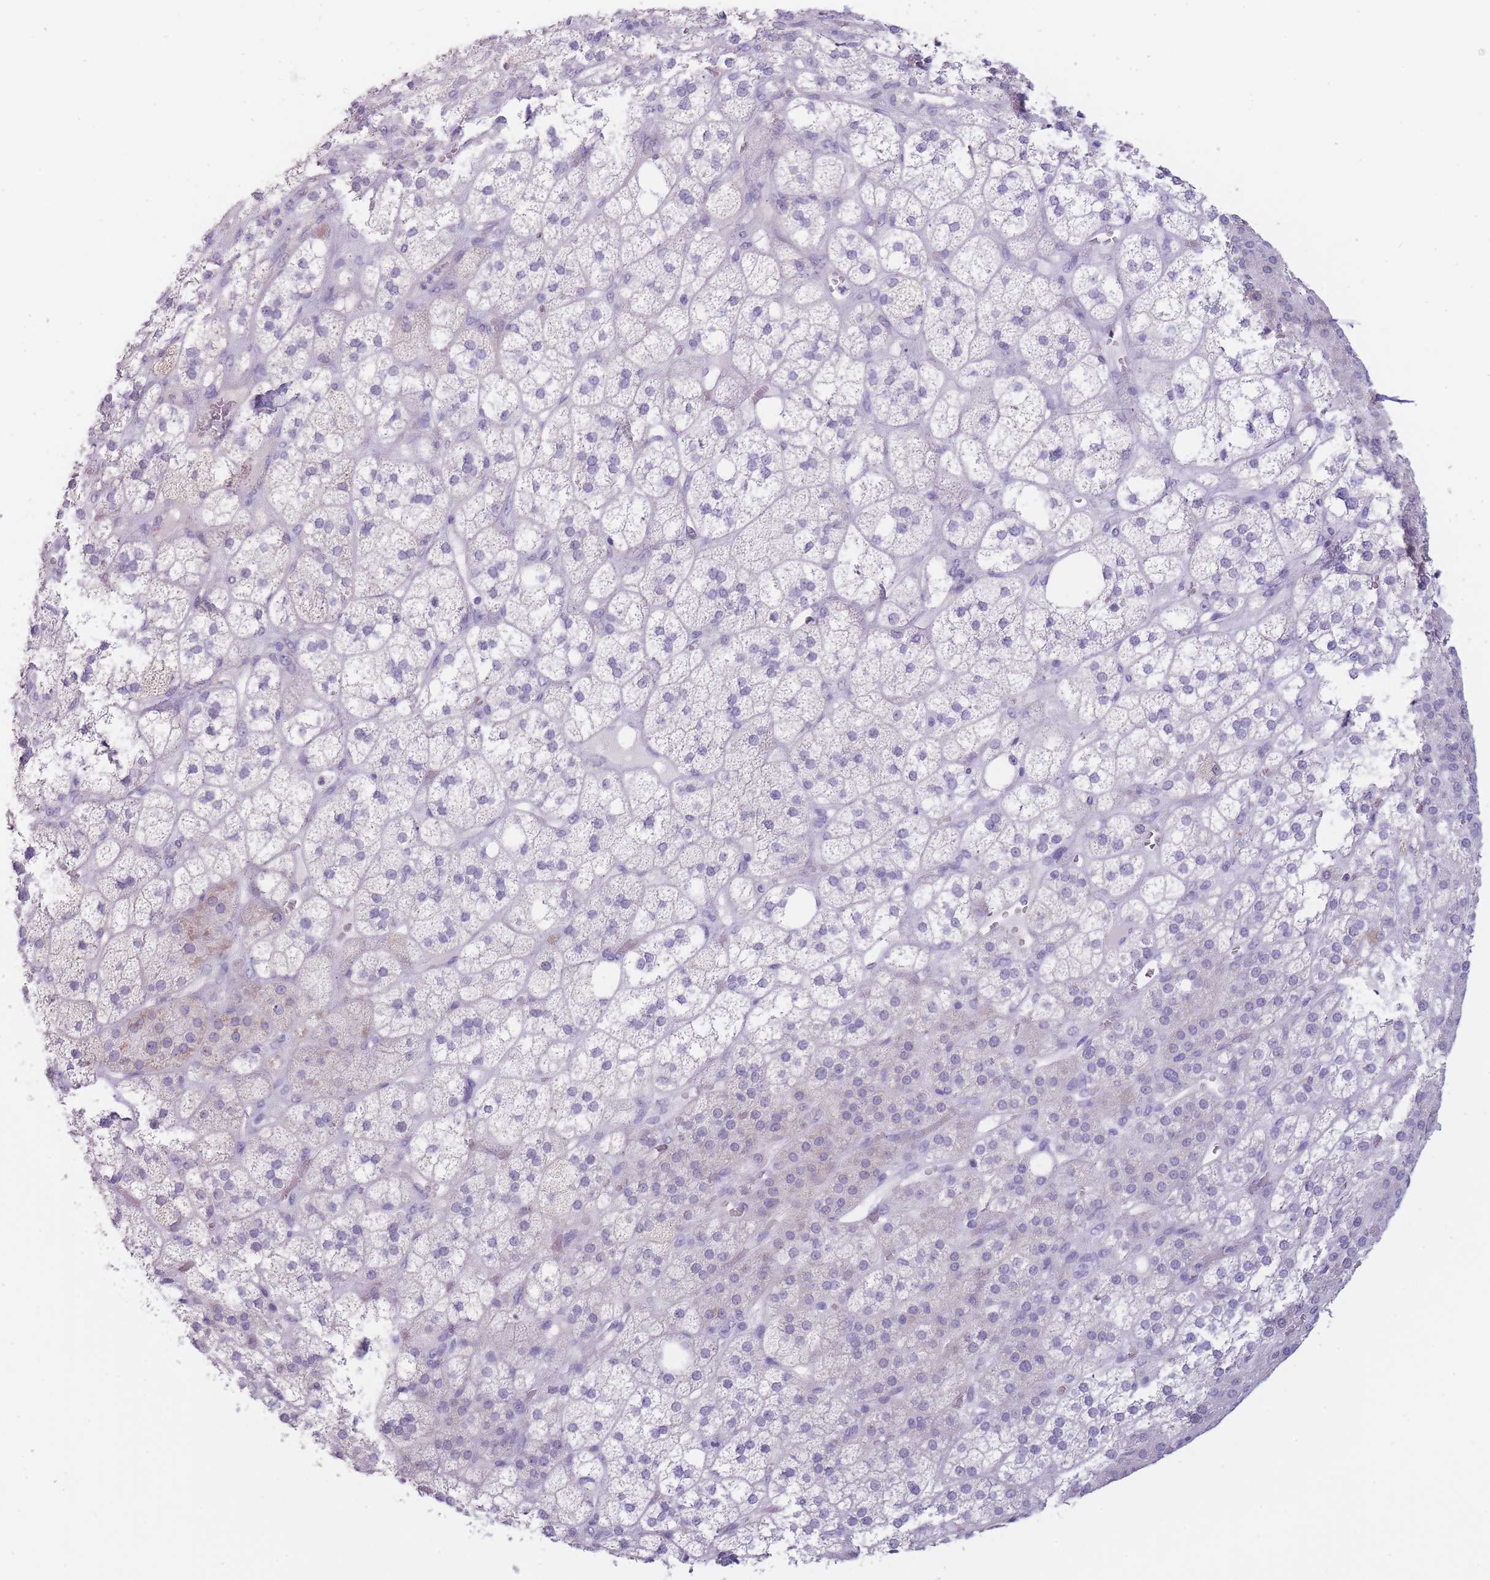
{"staining": {"intensity": "negative", "quantity": "none", "location": "none"}, "tissue": "adrenal gland", "cell_type": "Glandular cells", "image_type": "normal", "snomed": [{"axis": "morphology", "description": "Normal tissue, NOS"}, {"axis": "topography", "description": "Adrenal gland"}], "caption": "This is an IHC photomicrograph of unremarkable adrenal gland. There is no expression in glandular cells.", "gene": "DCANP1", "patient": {"sex": "male", "age": 61}}